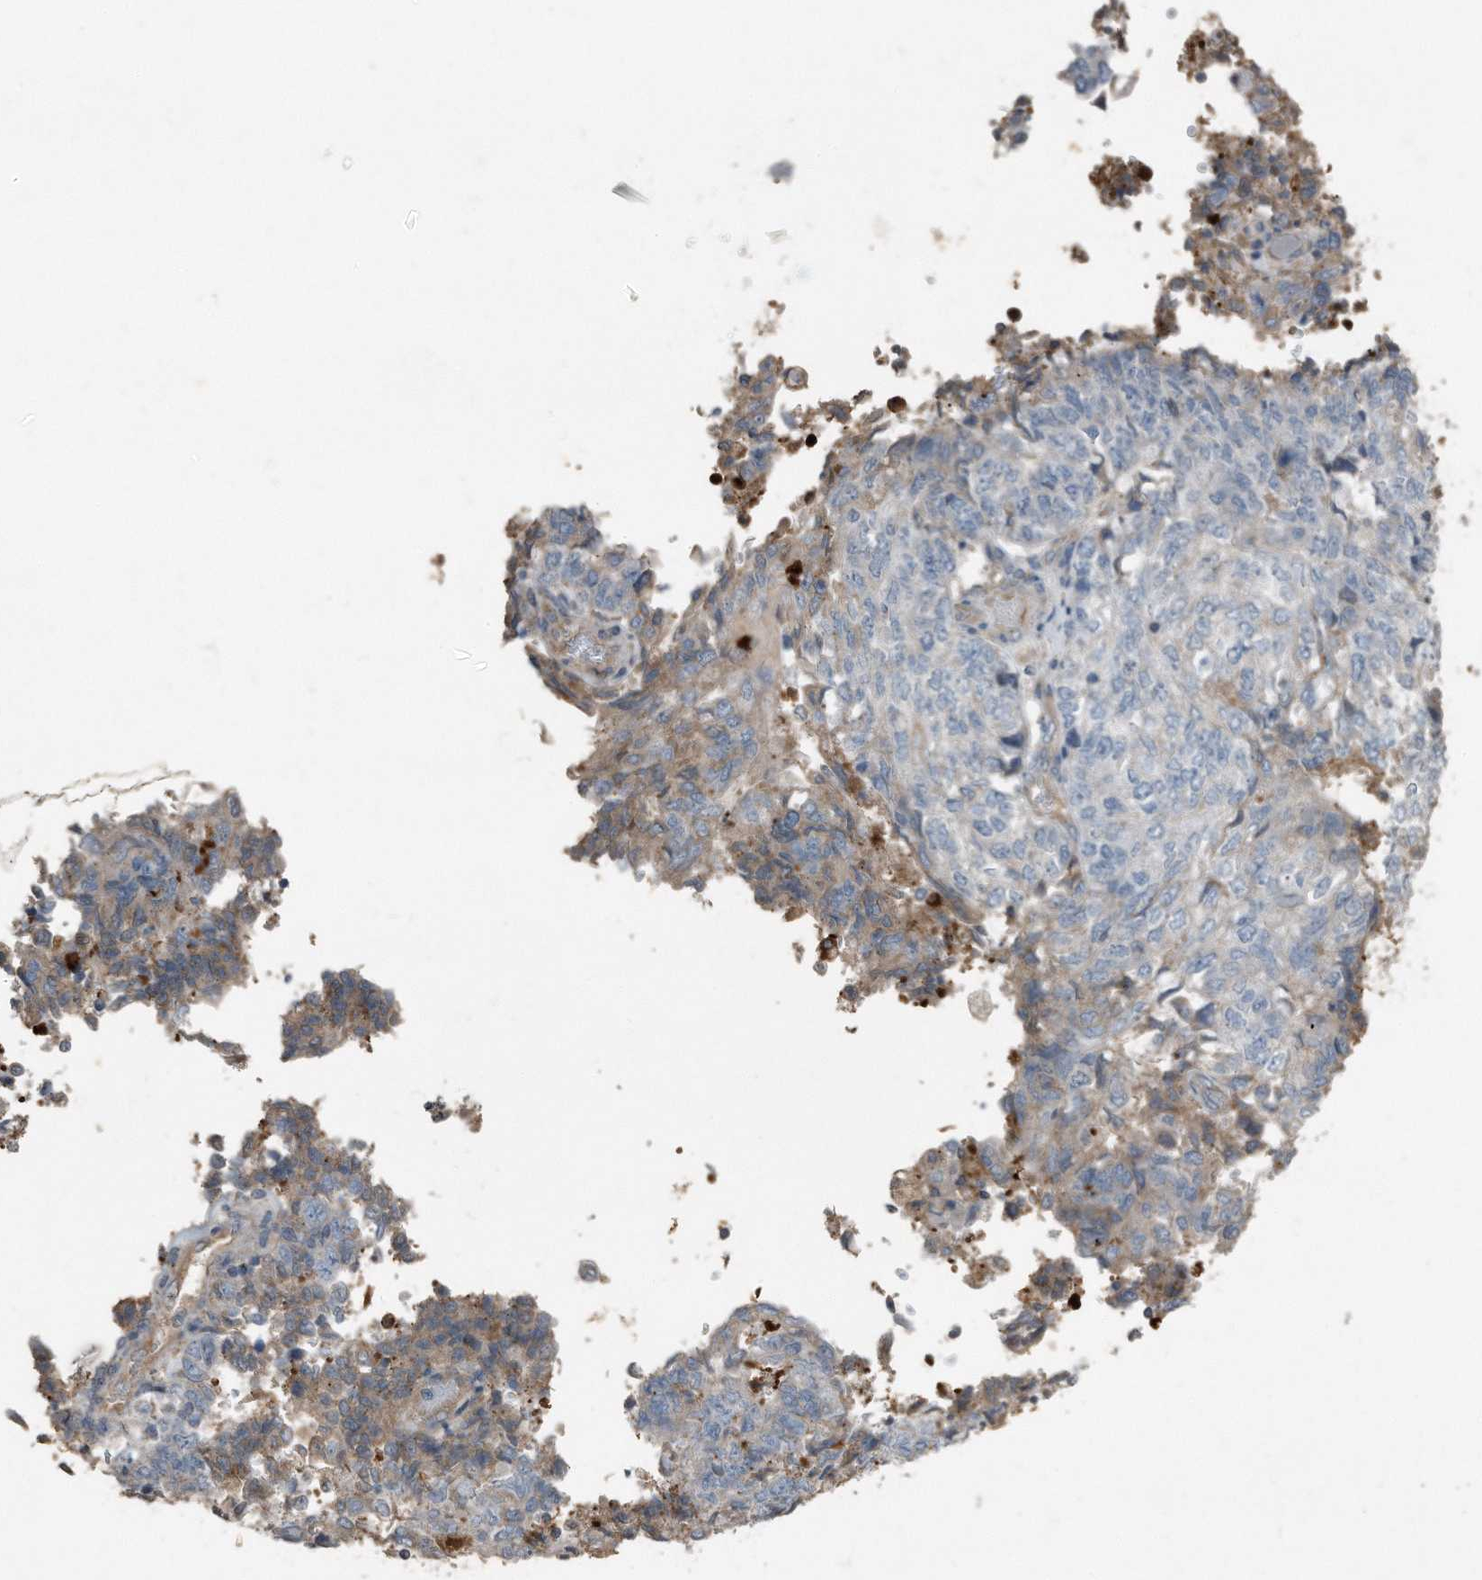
{"staining": {"intensity": "weak", "quantity": "25%-75%", "location": "cytoplasmic/membranous"}, "tissue": "endometrial cancer", "cell_type": "Tumor cells", "image_type": "cancer", "snomed": [{"axis": "morphology", "description": "Adenocarcinoma, NOS"}, {"axis": "topography", "description": "Endometrium"}], "caption": "Tumor cells display low levels of weak cytoplasmic/membranous positivity in approximately 25%-75% of cells in adenocarcinoma (endometrial).", "gene": "C9", "patient": {"sex": "female", "age": 80}}